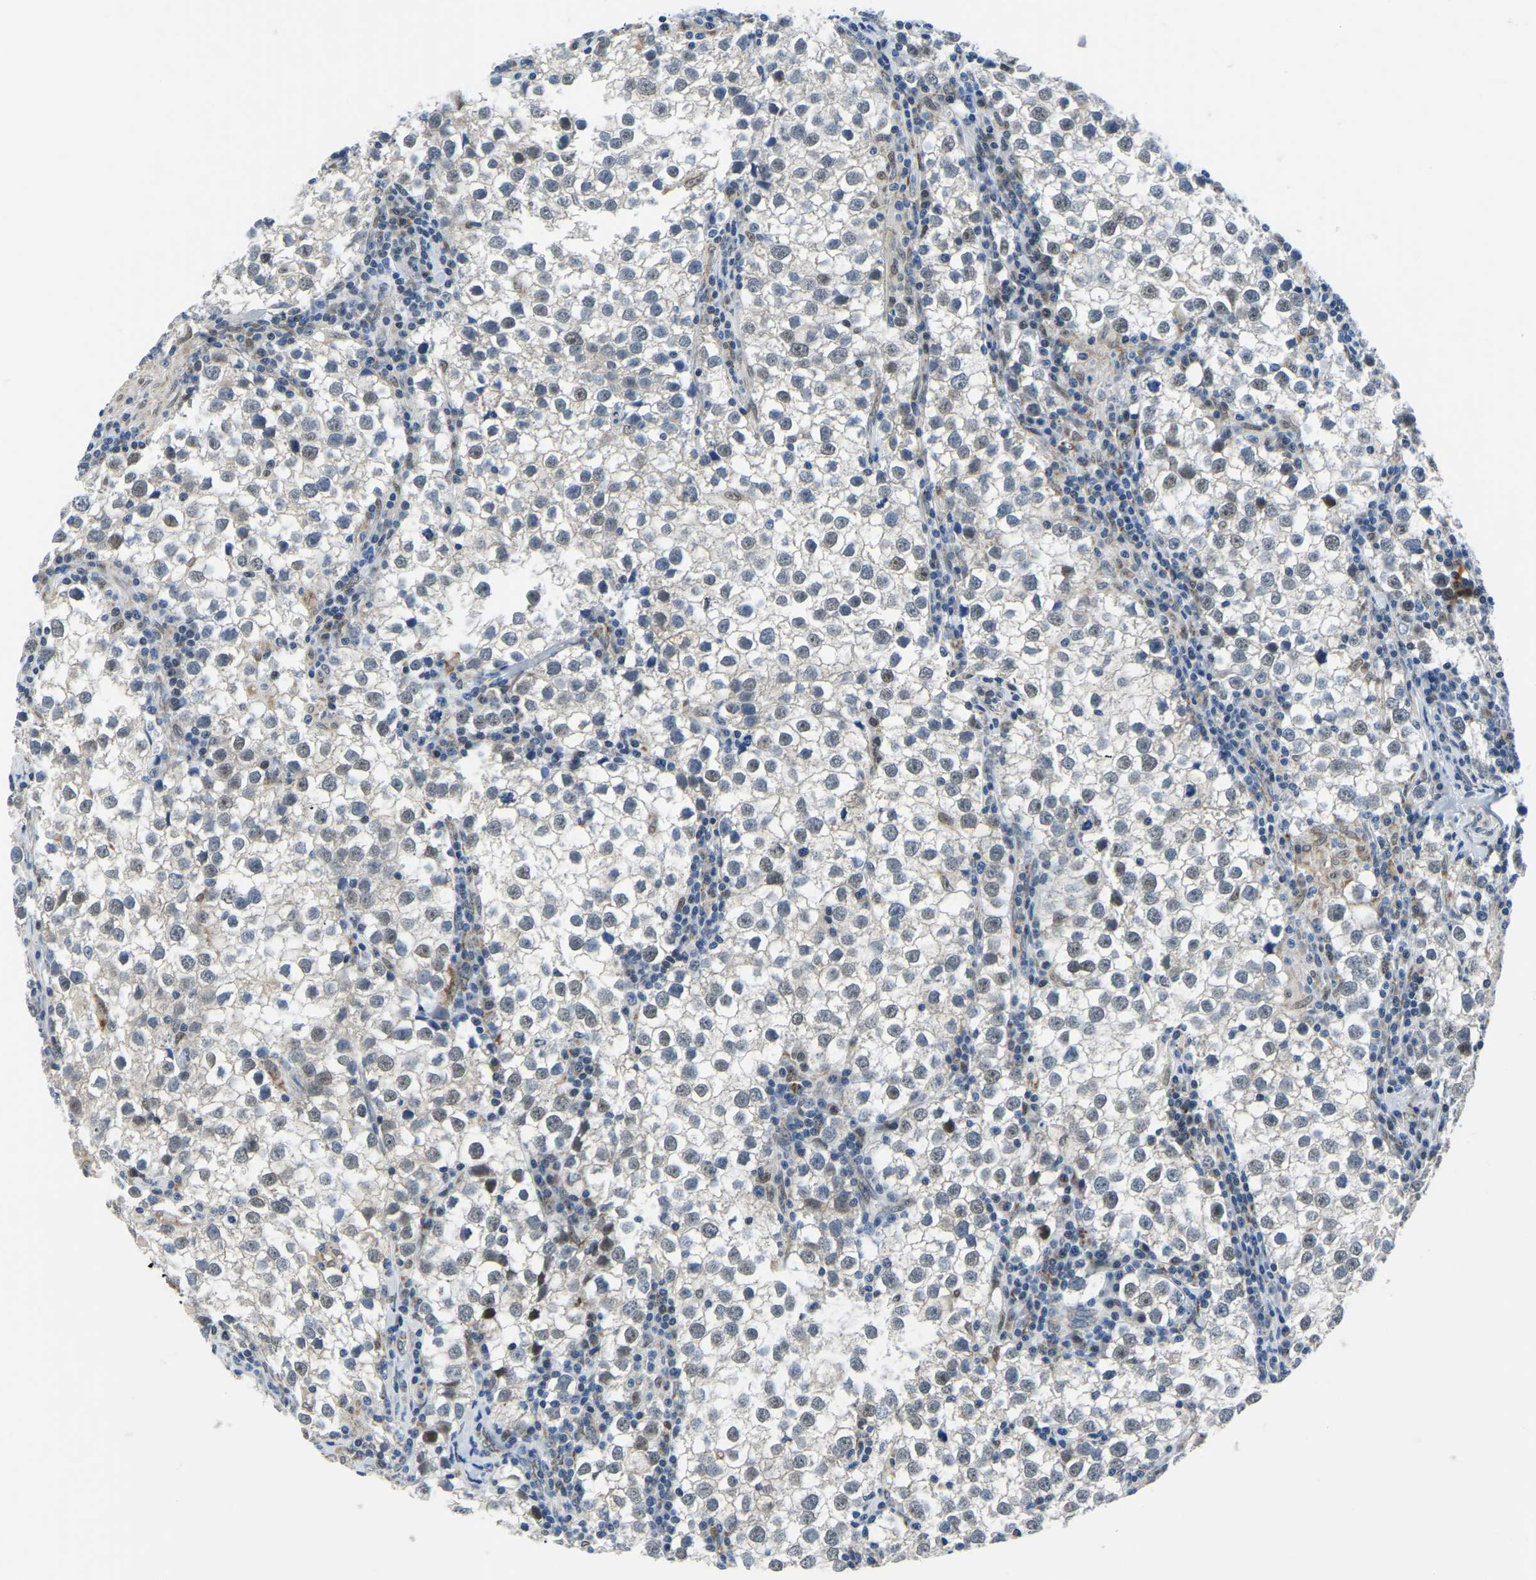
{"staining": {"intensity": "weak", "quantity": "<25%", "location": "nuclear"}, "tissue": "testis cancer", "cell_type": "Tumor cells", "image_type": "cancer", "snomed": [{"axis": "morphology", "description": "Seminoma, NOS"}, {"axis": "morphology", "description": "Carcinoma, Embryonal, NOS"}, {"axis": "topography", "description": "Testis"}], "caption": "Testis cancer was stained to show a protein in brown. There is no significant expression in tumor cells. (Stains: DAB immunohistochemistry (IHC) with hematoxylin counter stain, Microscopy: brightfield microscopy at high magnification).", "gene": "BNIP3L", "patient": {"sex": "male", "age": 36}}